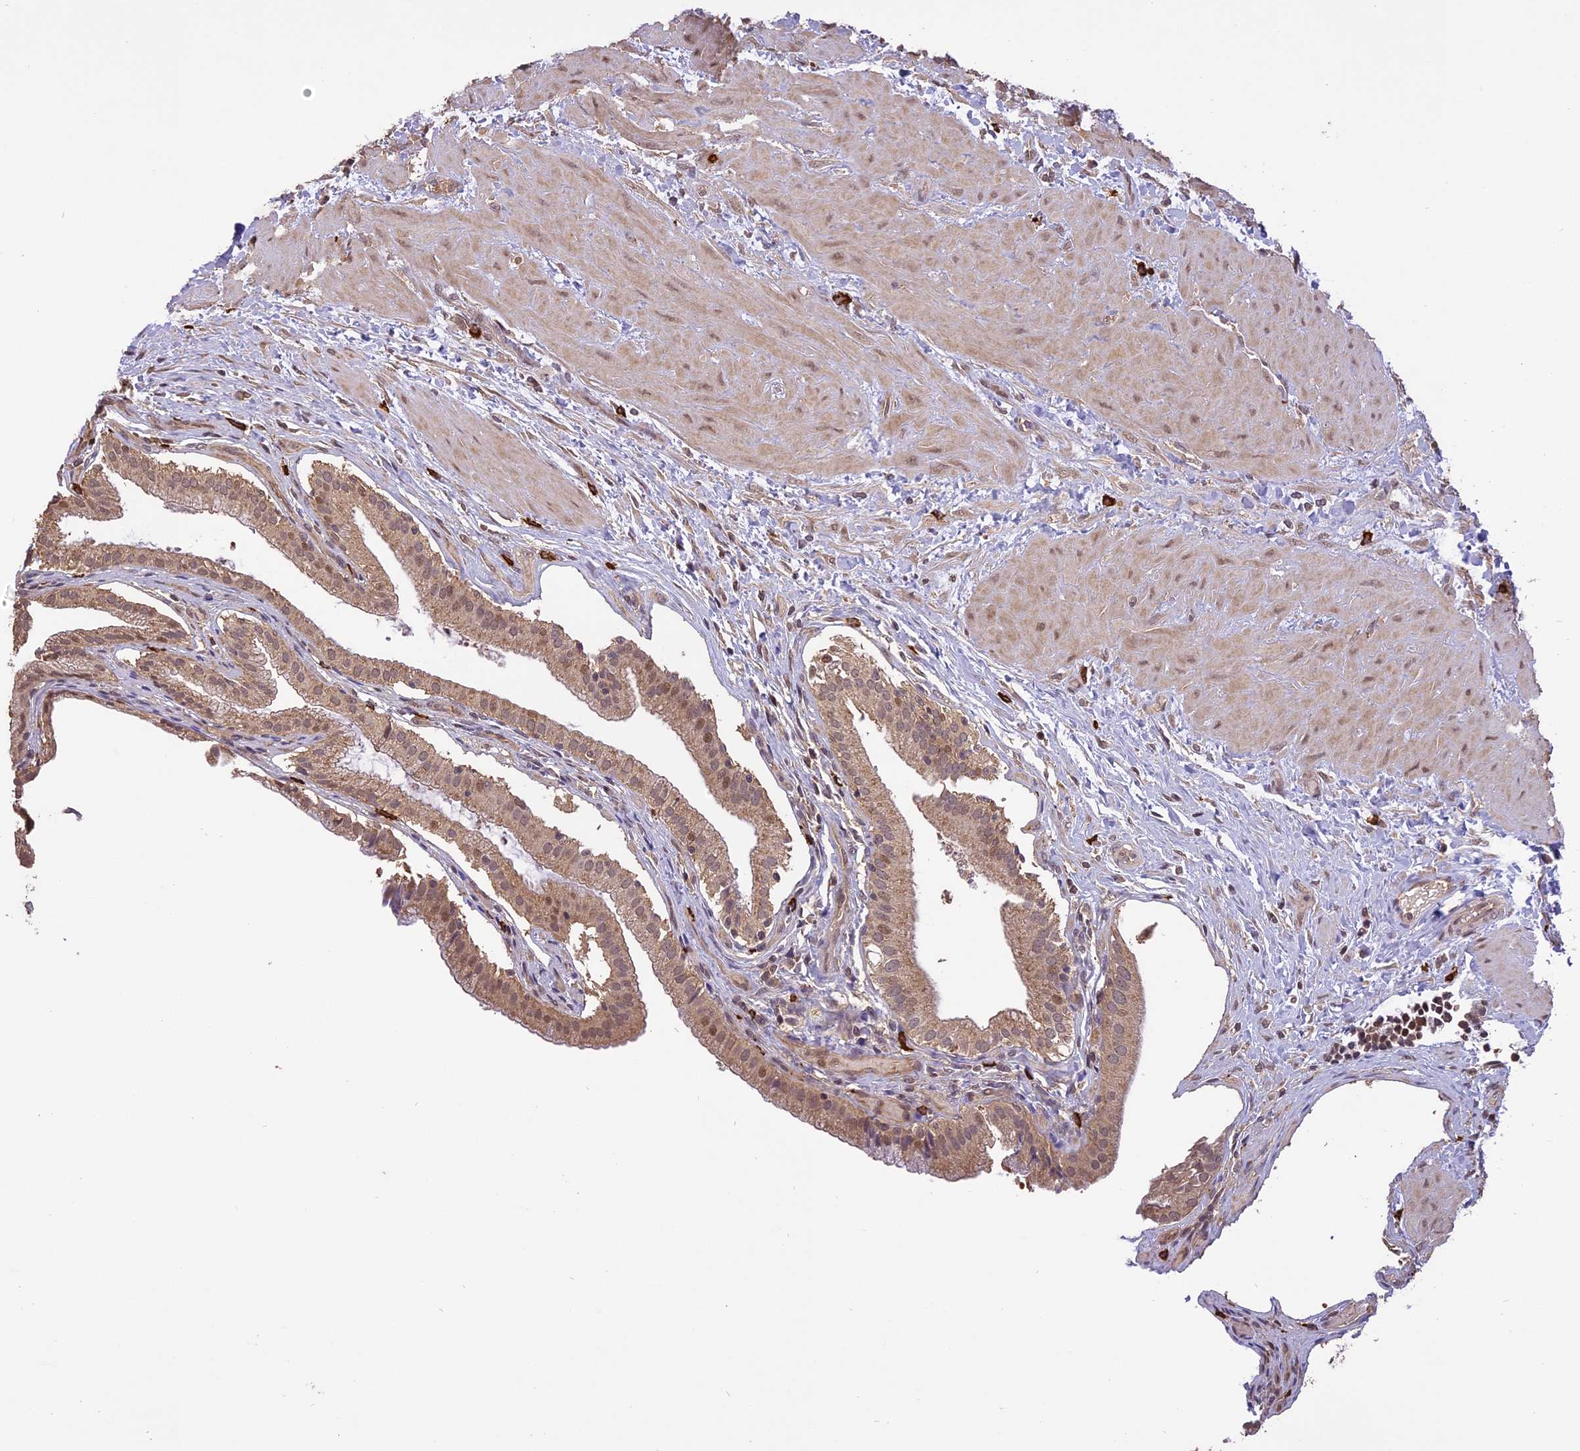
{"staining": {"intensity": "moderate", "quantity": ">75%", "location": "cytoplasmic/membranous"}, "tissue": "gallbladder", "cell_type": "Glandular cells", "image_type": "normal", "snomed": [{"axis": "morphology", "description": "Normal tissue, NOS"}, {"axis": "topography", "description": "Gallbladder"}], "caption": "Moderate cytoplasmic/membranous protein expression is identified in approximately >75% of glandular cells in gallbladder.", "gene": "TIGD7", "patient": {"sex": "male", "age": 24}}